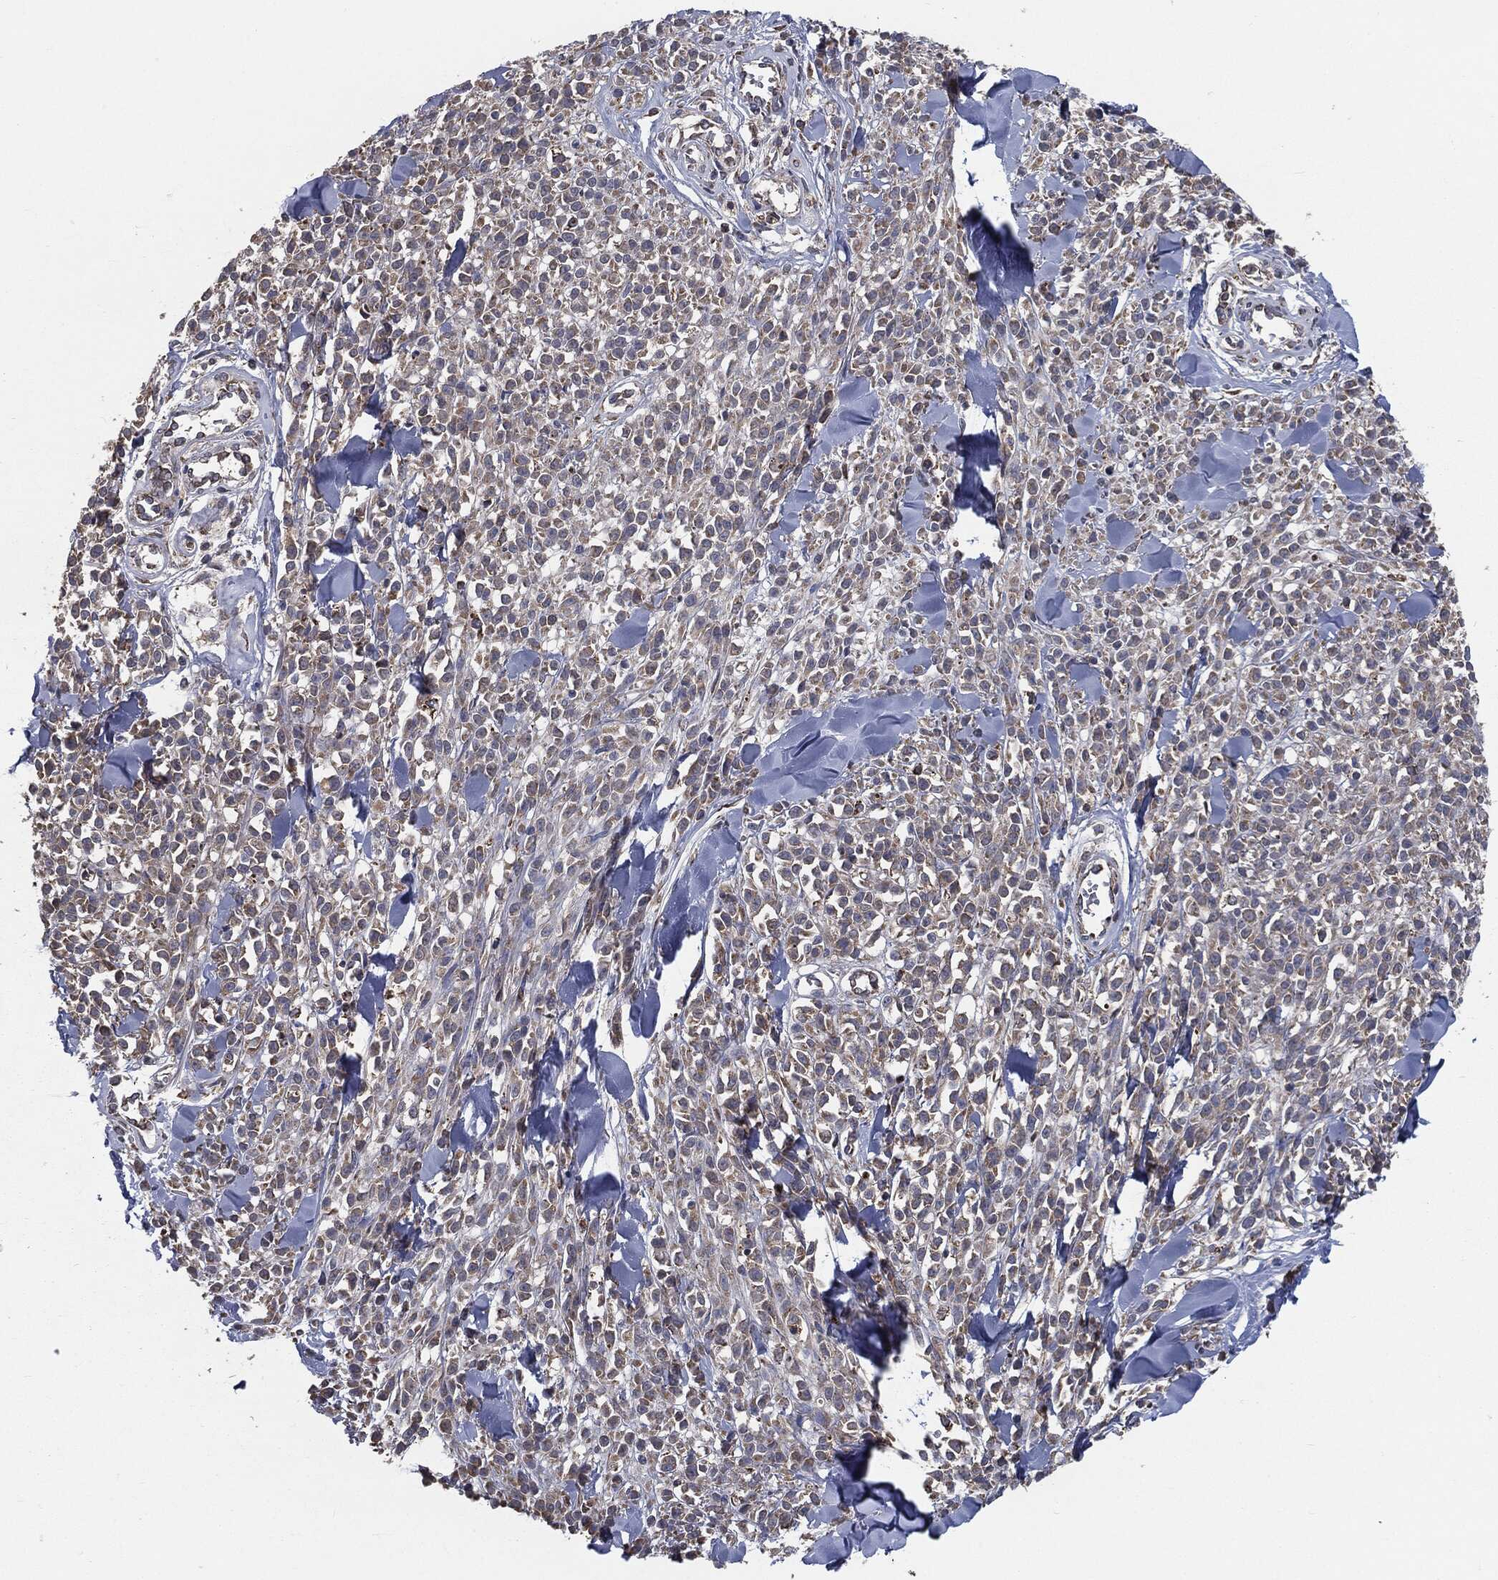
{"staining": {"intensity": "weak", "quantity": "25%-75%", "location": "cytoplasmic/membranous"}, "tissue": "melanoma", "cell_type": "Tumor cells", "image_type": "cancer", "snomed": [{"axis": "morphology", "description": "Malignant melanoma, NOS"}, {"axis": "topography", "description": "Skin"}, {"axis": "topography", "description": "Skin of trunk"}], "caption": "Weak cytoplasmic/membranous protein expression is present in about 25%-75% of tumor cells in malignant melanoma.", "gene": "PRDX4", "patient": {"sex": "male", "age": 74}}